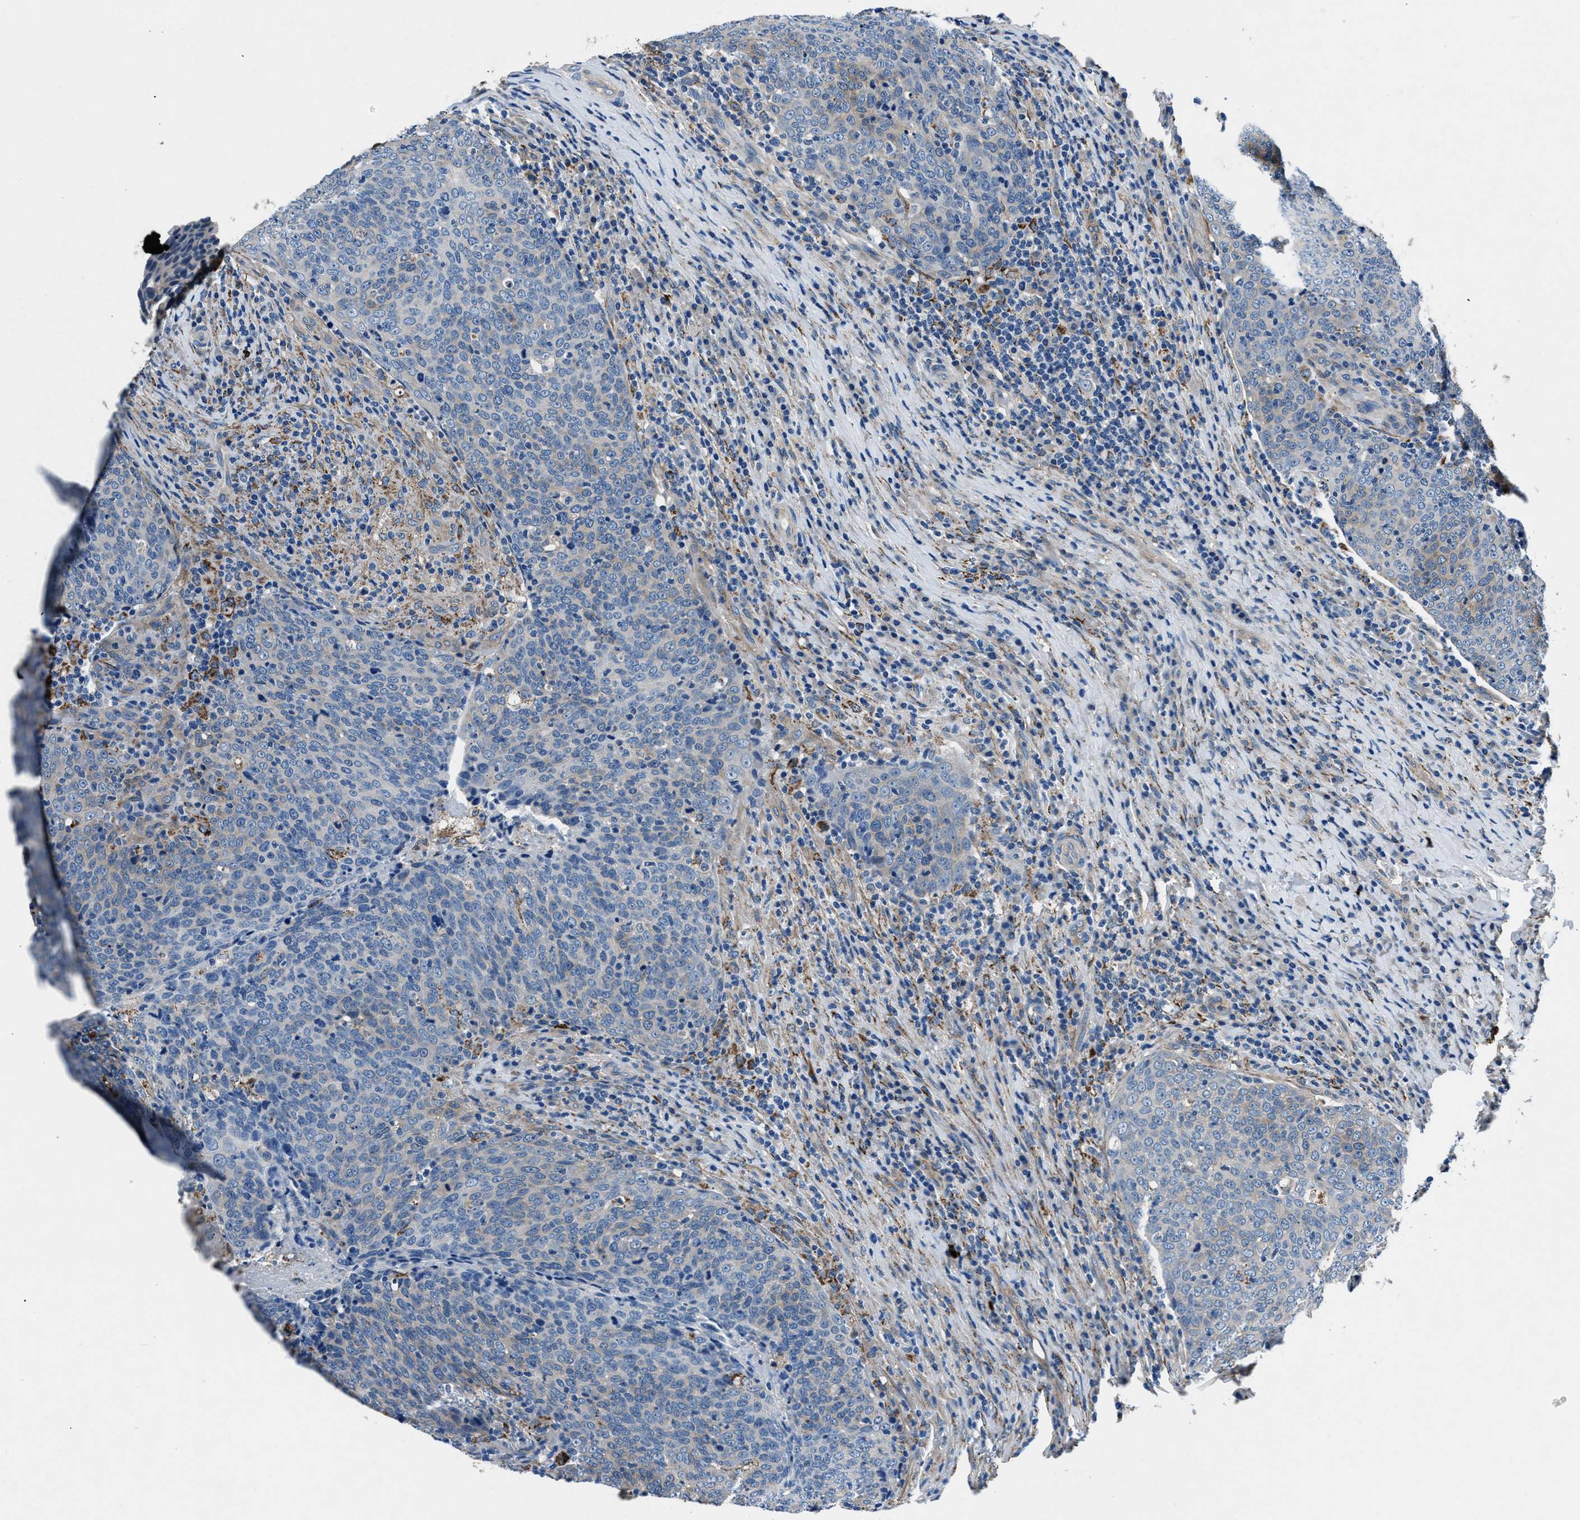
{"staining": {"intensity": "negative", "quantity": "none", "location": "none"}, "tissue": "head and neck cancer", "cell_type": "Tumor cells", "image_type": "cancer", "snomed": [{"axis": "morphology", "description": "Squamous cell carcinoma, NOS"}, {"axis": "morphology", "description": "Squamous cell carcinoma, metastatic, NOS"}, {"axis": "topography", "description": "Lymph node"}, {"axis": "topography", "description": "Head-Neck"}], "caption": "Protein analysis of head and neck cancer (squamous cell carcinoma) reveals no significant positivity in tumor cells.", "gene": "PRTFDC1", "patient": {"sex": "male", "age": 62}}